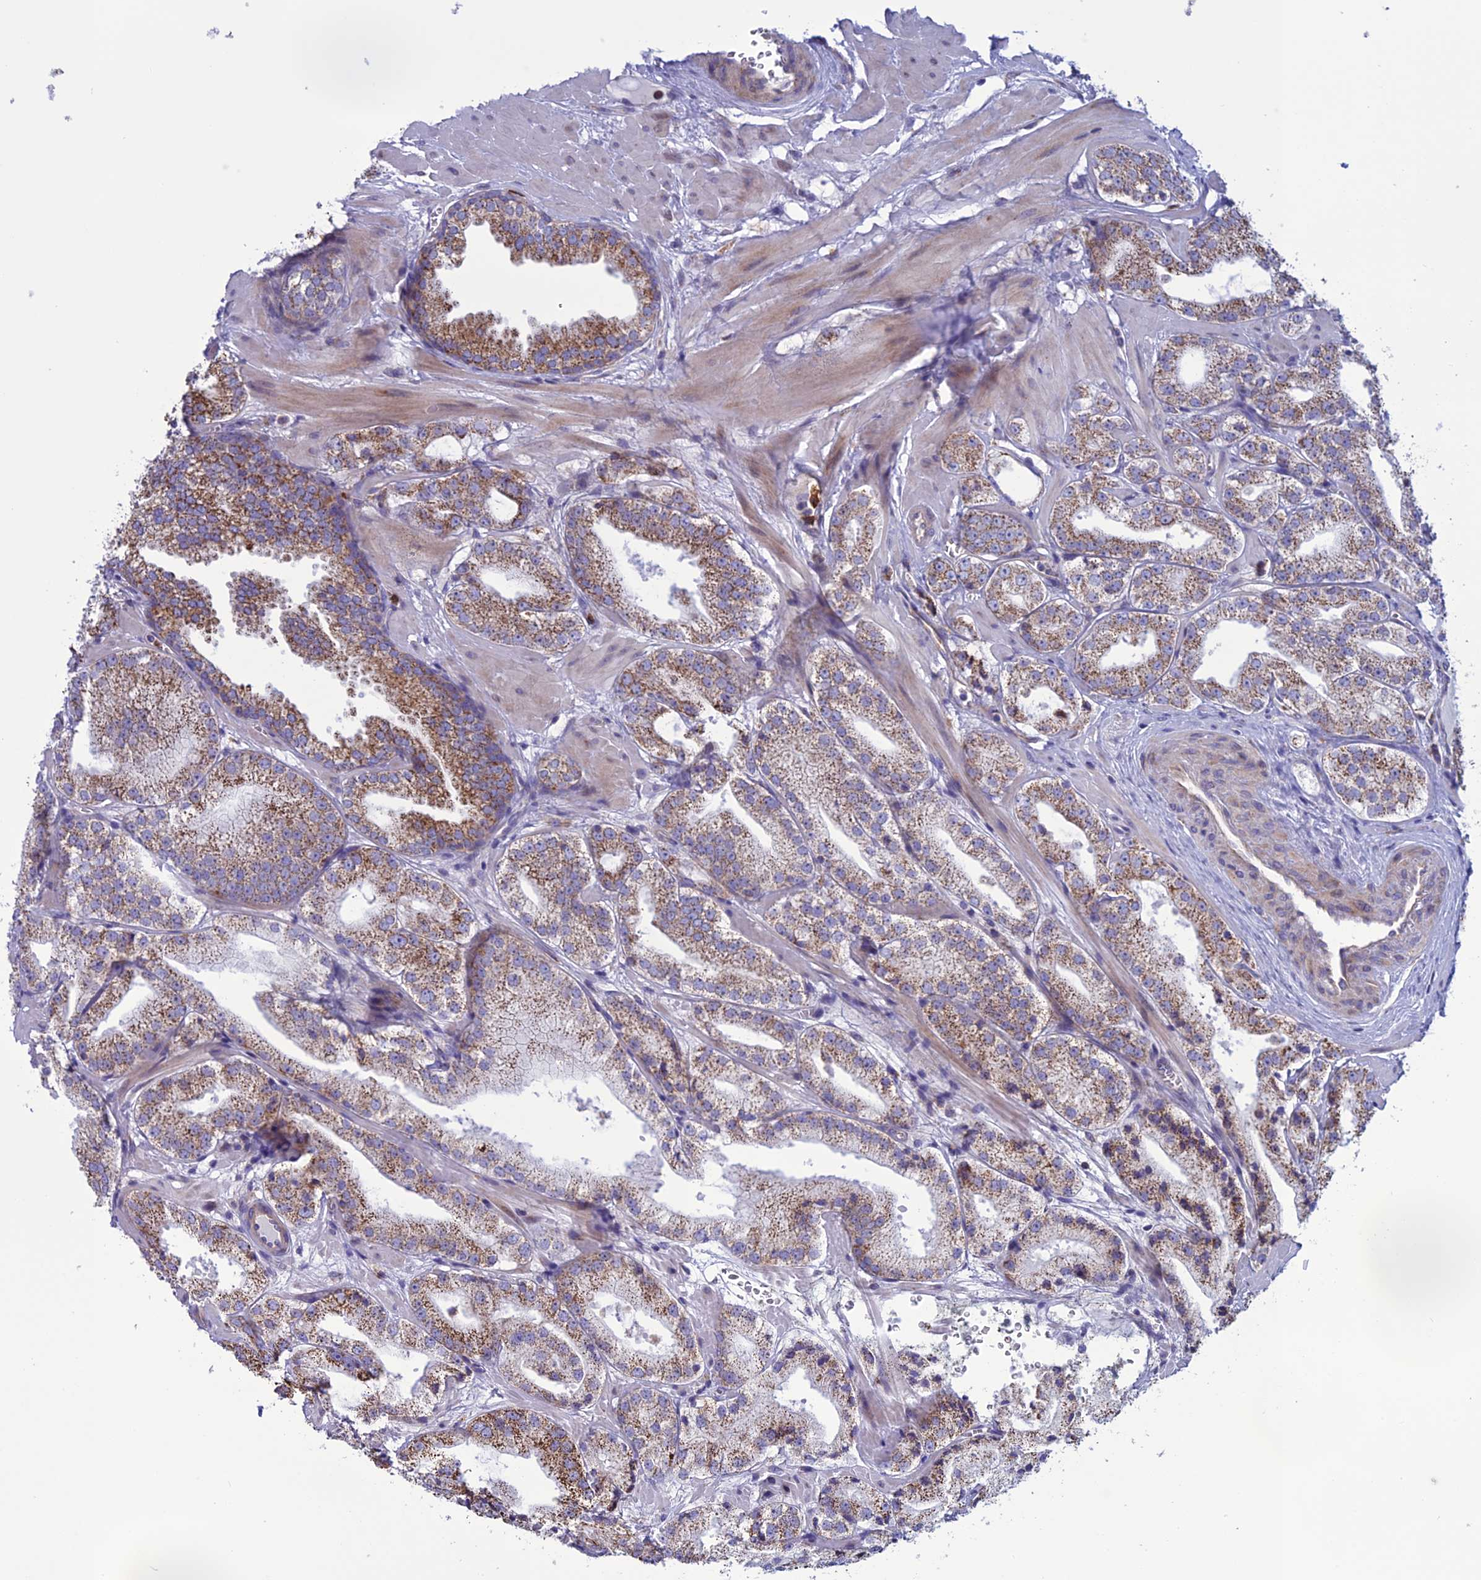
{"staining": {"intensity": "moderate", "quantity": ">75%", "location": "cytoplasmic/membranous"}, "tissue": "prostate cancer", "cell_type": "Tumor cells", "image_type": "cancer", "snomed": [{"axis": "morphology", "description": "Adenocarcinoma, Low grade"}, {"axis": "topography", "description": "Prostate"}], "caption": "Prostate cancer stained with a protein marker exhibits moderate staining in tumor cells.", "gene": "CLCN7", "patient": {"sex": "male", "age": 60}}